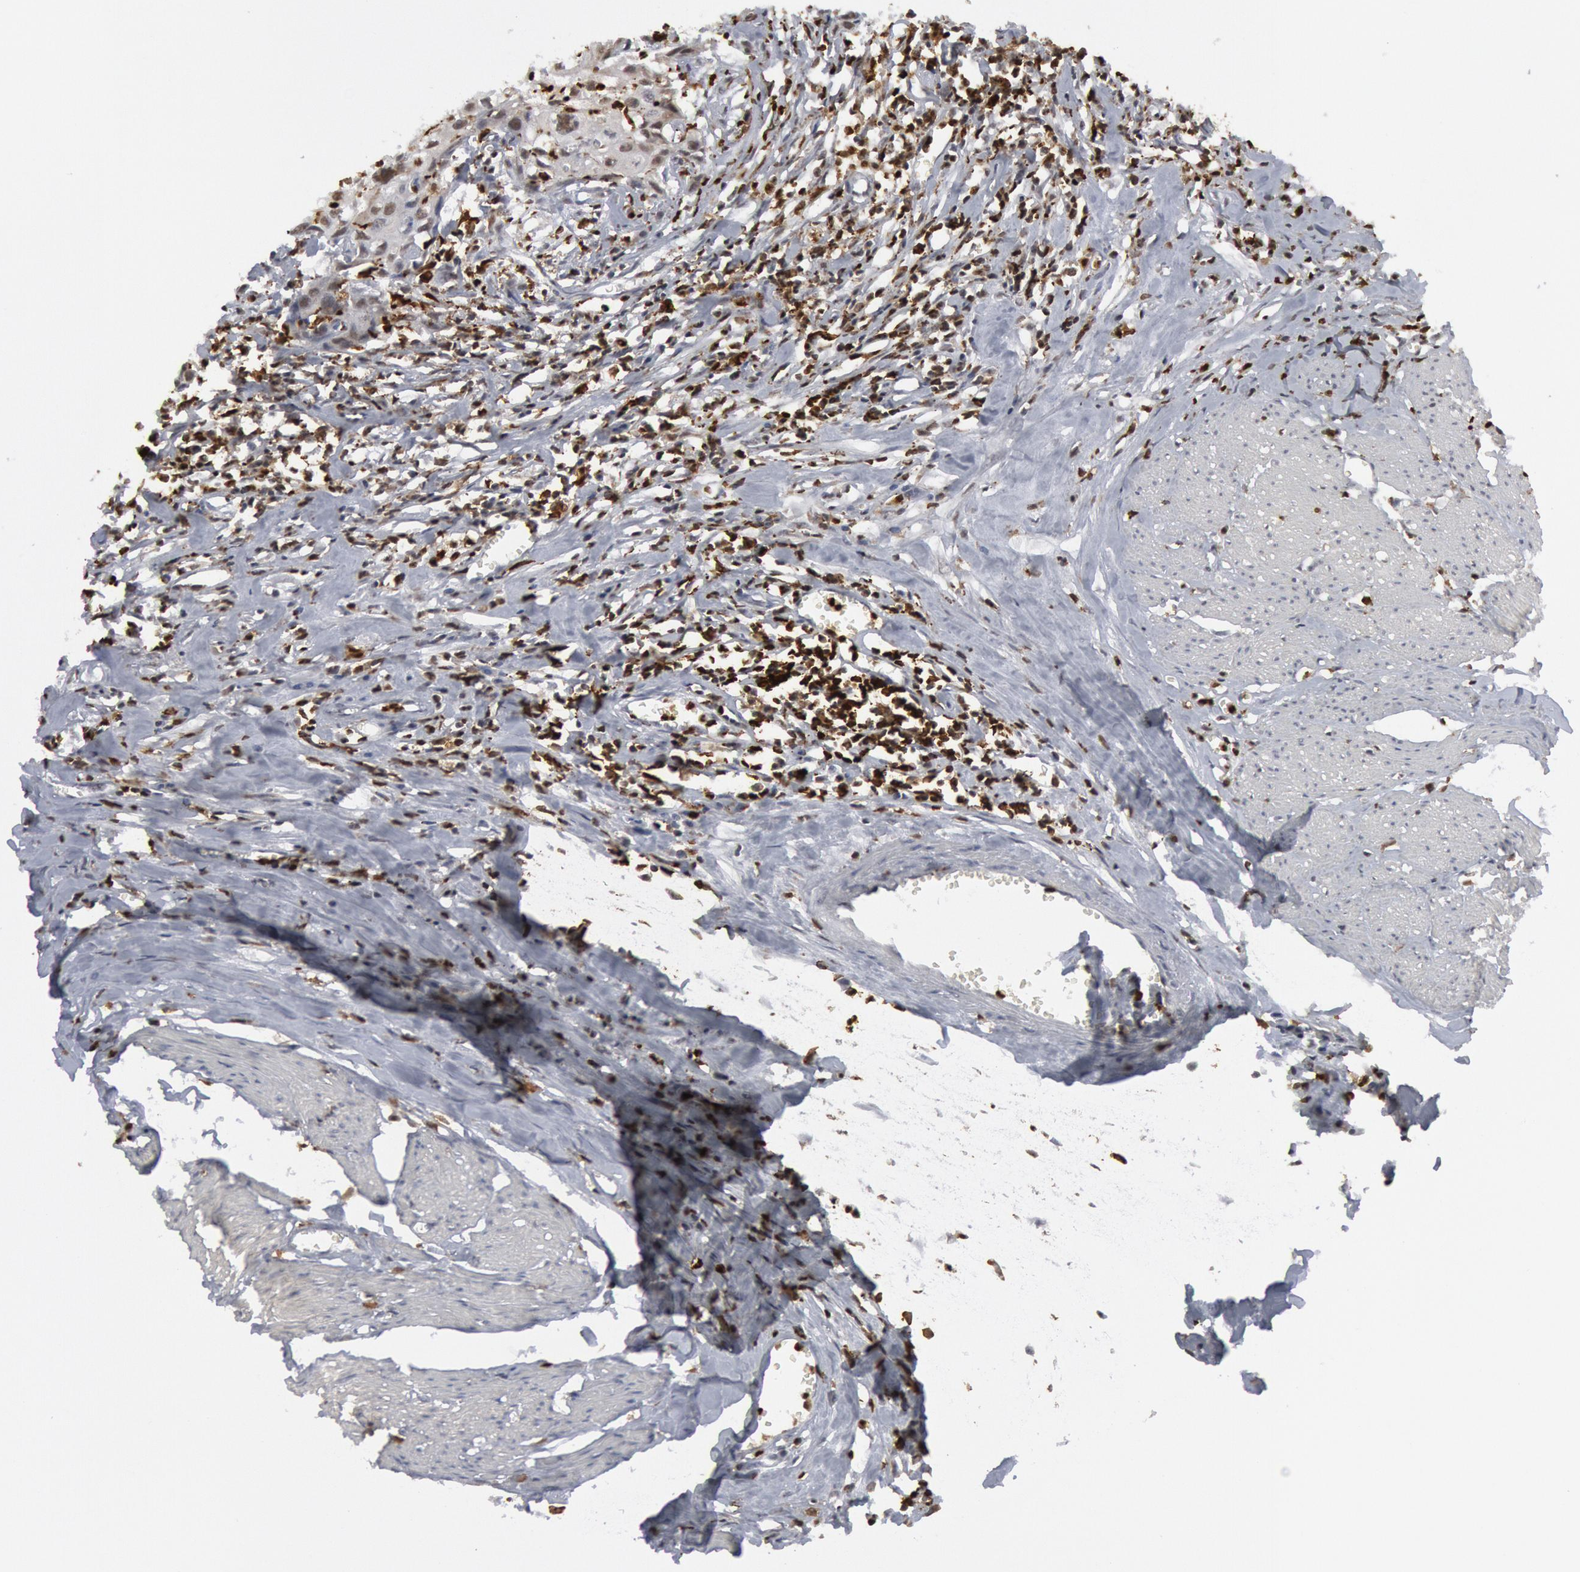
{"staining": {"intensity": "weak", "quantity": ">75%", "location": "cytoplasmic/membranous,nuclear"}, "tissue": "urothelial cancer", "cell_type": "Tumor cells", "image_type": "cancer", "snomed": [{"axis": "morphology", "description": "Urothelial carcinoma, High grade"}, {"axis": "topography", "description": "Urinary bladder"}], "caption": "An IHC photomicrograph of tumor tissue is shown. Protein staining in brown highlights weak cytoplasmic/membranous and nuclear positivity in urothelial carcinoma (high-grade) within tumor cells. (Stains: DAB (3,3'-diaminobenzidine) in brown, nuclei in blue, Microscopy: brightfield microscopy at high magnification).", "gene": "PTPN6", "patient": {"sex": "male", "age": 54}}